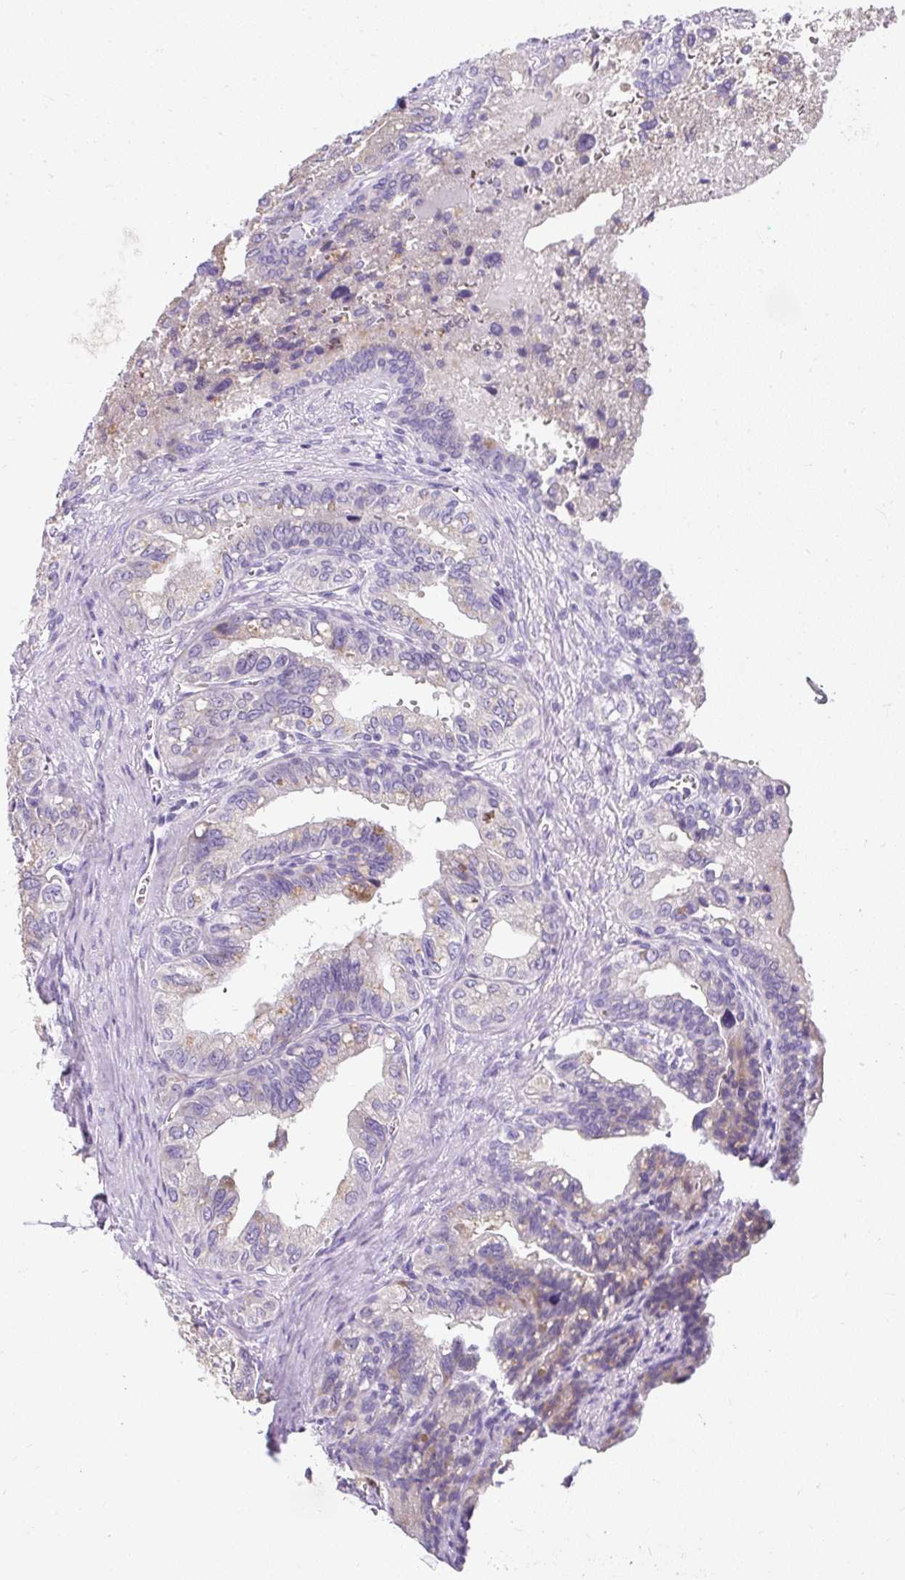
{"staining": {"intensity": "moderate", "quantity": "<25%", "location": "cytoplasmic/membranous"}, "tissue": "seminal vesicle", "cell_type": "Glandular cells", "image_type": "normal", "snomed": [{"axis": "morphology", "description": "Normal tissue, NOS"}, {"axis": "topography", "description": "Seminal veicle"}], "caption": "Immunohistochemical staining of normal human seminal vesicle demonstrates <25% levels of moderate cytoplasmic/membranous protein expression in about <25% of glandular cells.", "gene": "DTX4", "patient": {"sex": "male", "age": 67}}